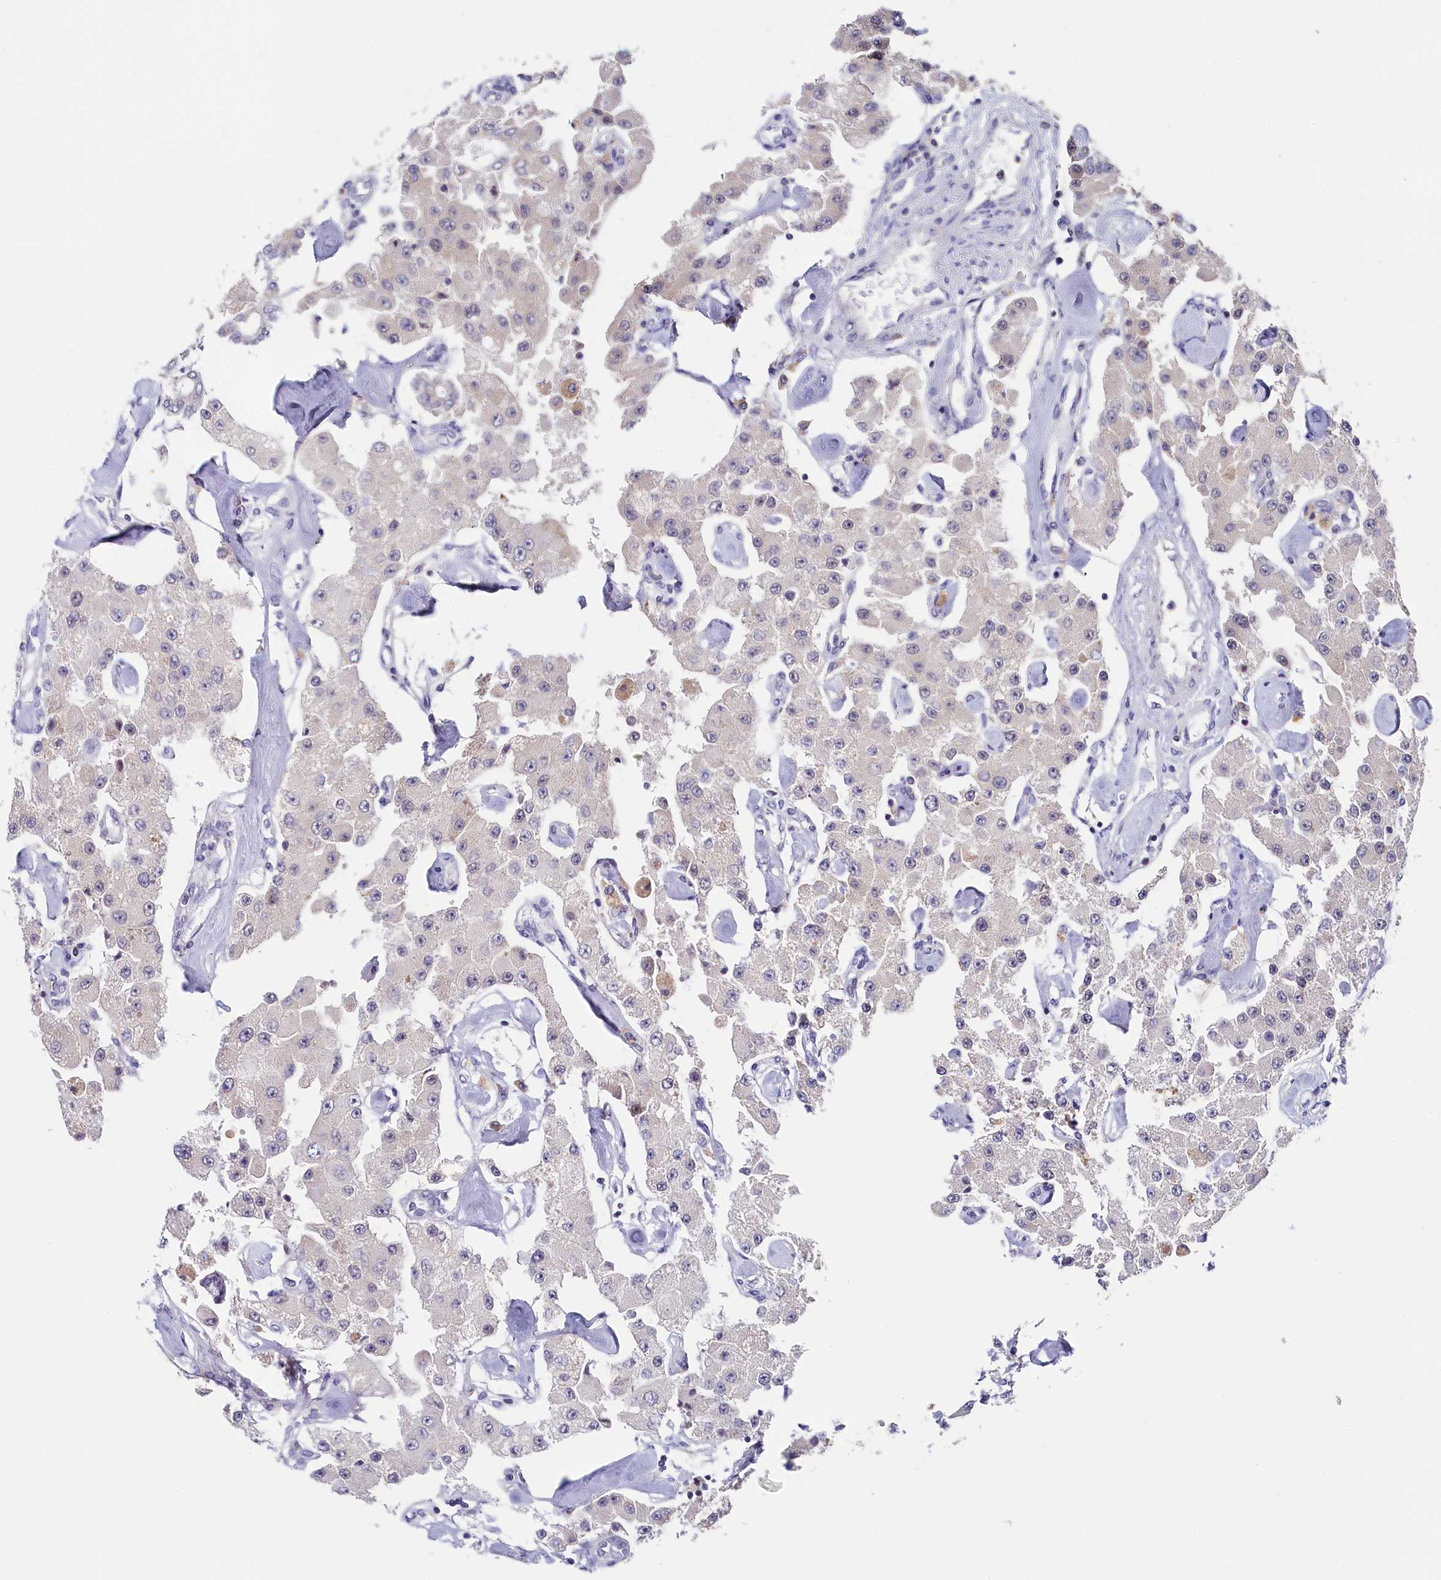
{"staining": {"intensity": "negative", "quantity": "none", "location": "none"}, "tissue": "carcinoid", "cell_type": "Tumor cells", "image_type": "cancer", "snomed": [{"axis": "morphology", "description": "Carcinoid, malignant, NOS"}, {"axis": "topography", "description": "Pancreas"}], "caption": "A histopathology image of human malignant carcinoid is negative for staining in tumor cells.", "gene": "SPINK9", "patient": {"sex": "male", "age": 41}}